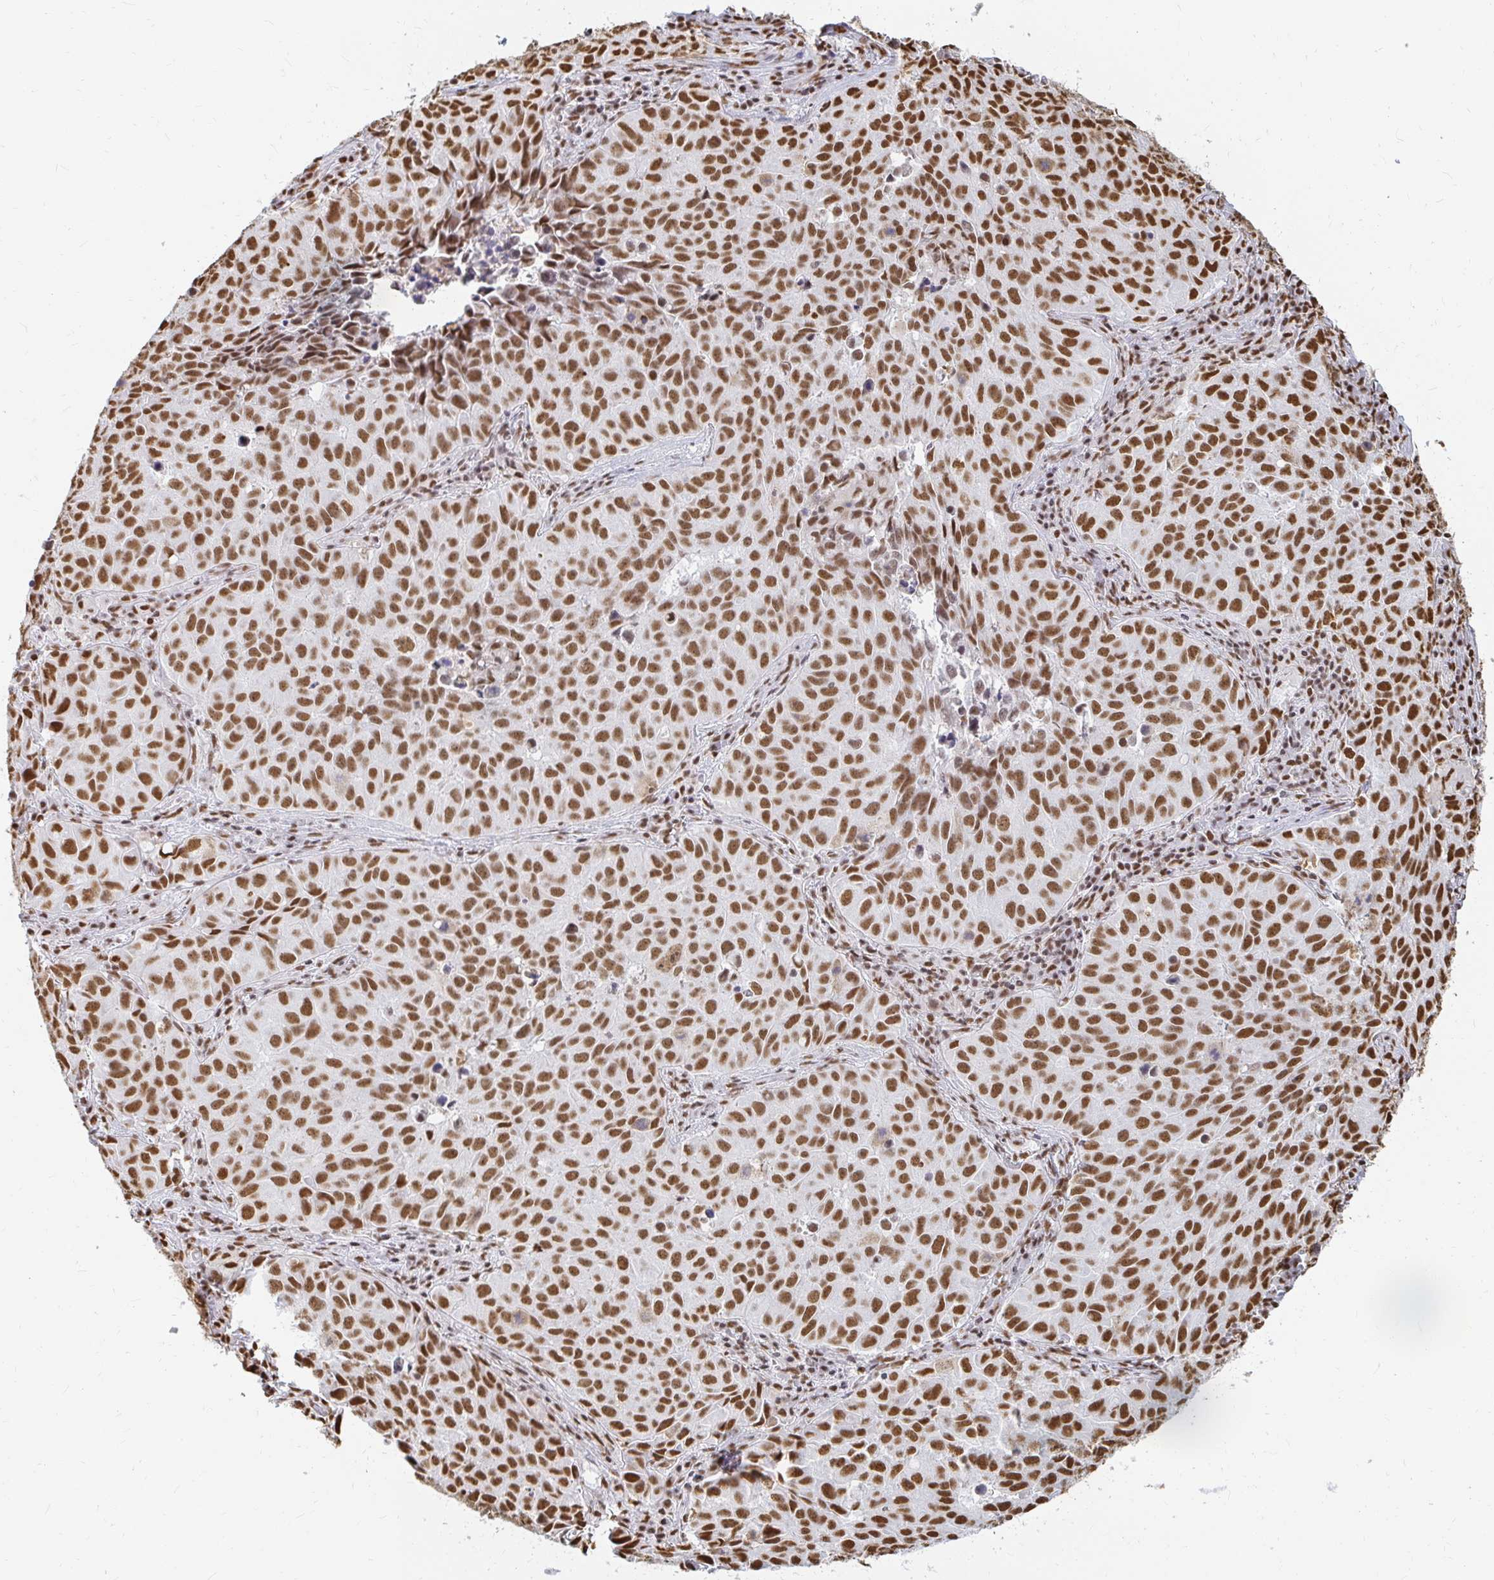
{"staining": {"intensity": "strong", "quantity": ">75%", "location": "nuclear"}, "tissue": "lung cancer", "cell_type": "Tumor cells", "image_type": "cancer", "snomed": [{"axis": "morphology", "description": "Adenocarcinoma, NOS"}, {"axis": "topography", "description": "Lung"}], "caption": "DAB (3,3'-diaminobenzidine) immunohistochemical staining of lung cancer (adenocarcinoma) displays strong nuclear protein staining in approximately >75% of tumor cells. (IHC, brightfield microscopy, high magnification).", "gene": "HNRNPU", "patient": {"sex": "female", "age": 50}}